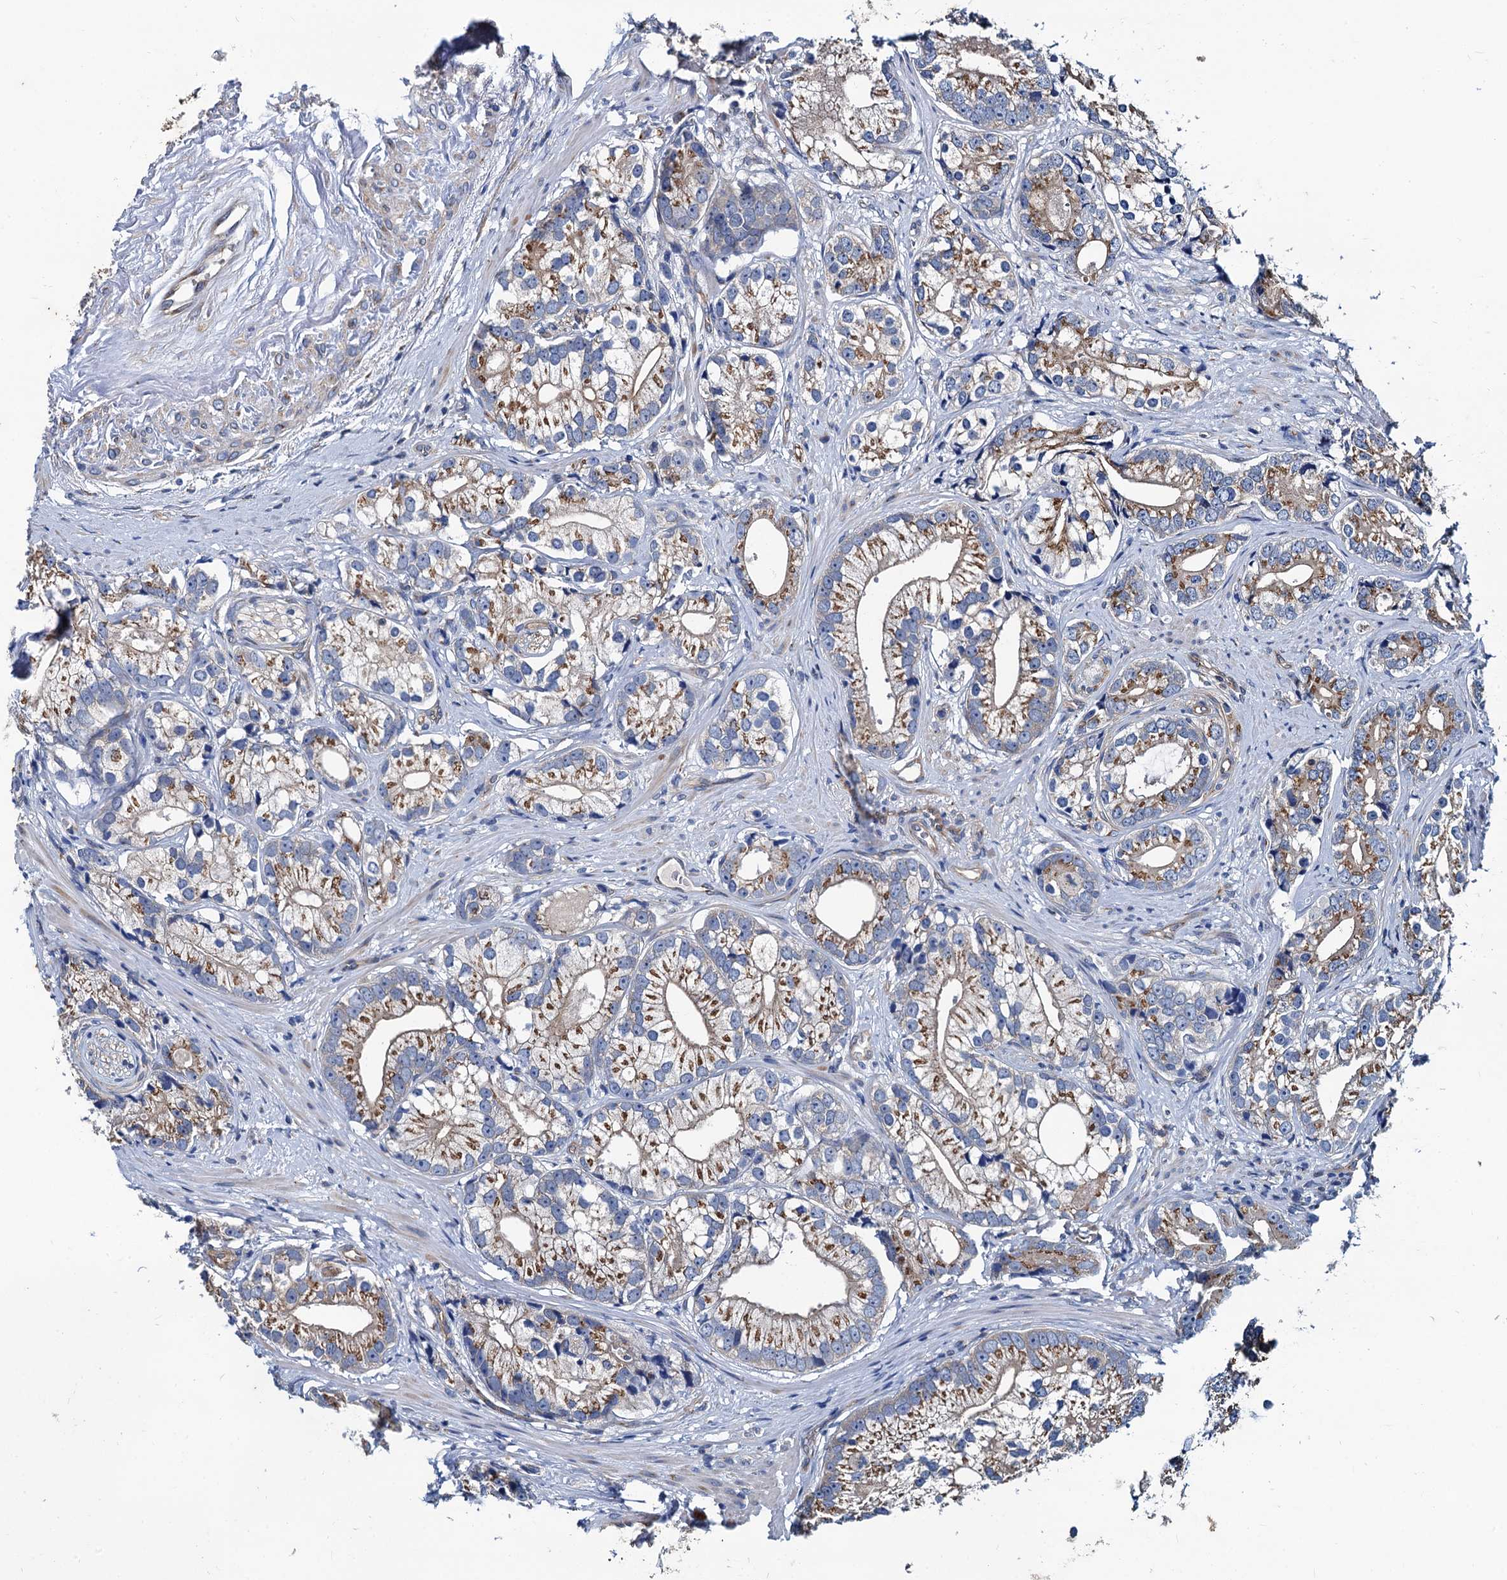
{"staining": {"intensity": "moderate", "quantity": ">75%", "location": "cytoplasmic/membranous"}, "tissue": "prostate cancer", "cell_type": "Tumor cells", "image_type": "cancer", "snomed": [{"axis": "morphology", "description": "Adenocarcinoma, High grade"}, {"axis": "topography", "description": "Prostate"}], "caption": "Immunohistochemistry image of human prostate cancer stained for a protein (brown), which demonstrates medium levels of moderate cytoplasmic/membranous positivity in approximately >75% of tumor cells.", "gene": "NGRN", "patient": {"sex": "male", "age": 75}}